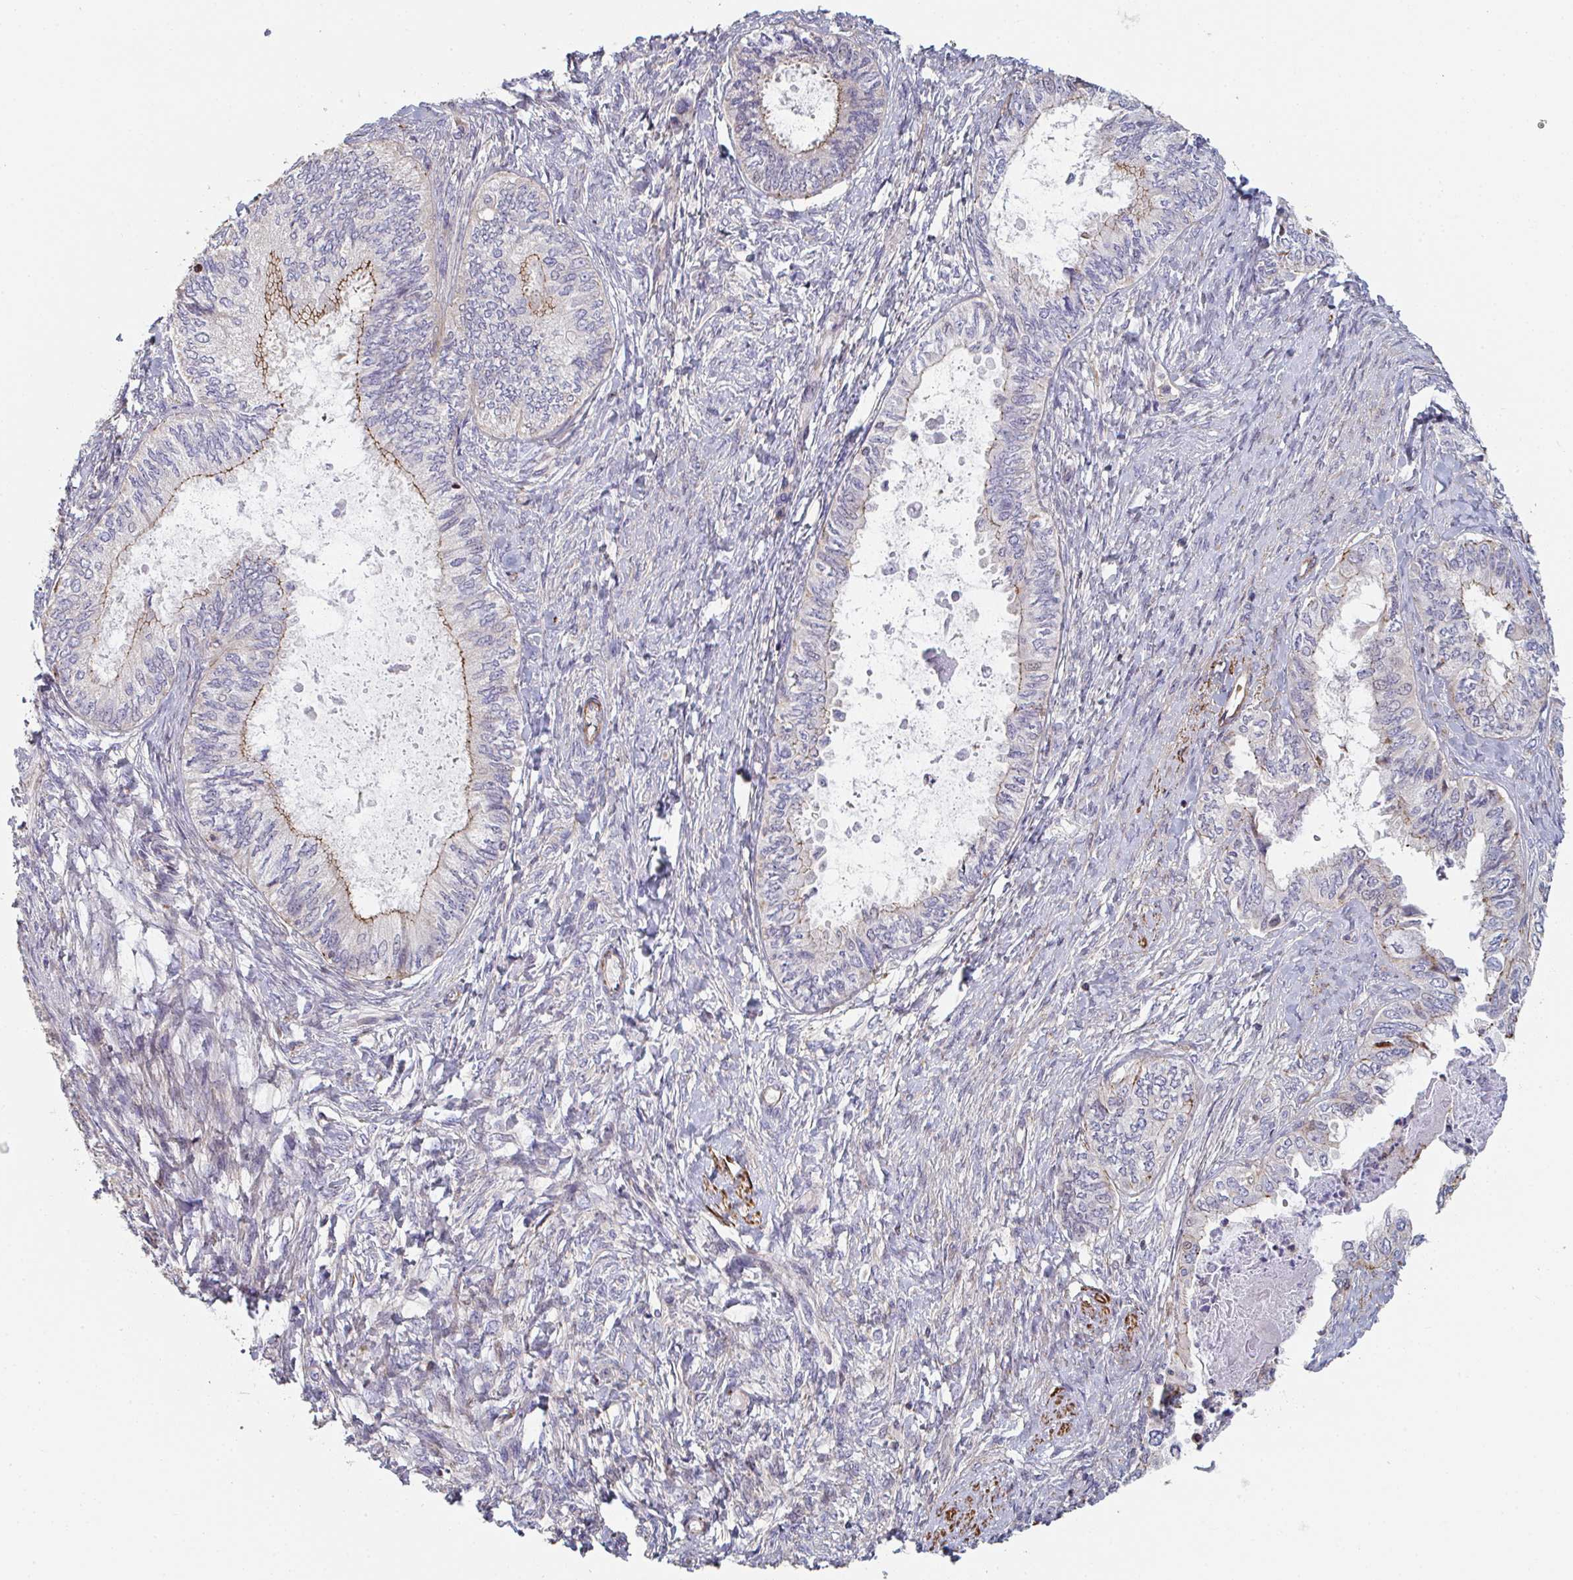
{"staining": {"intensity": "moderate", "quantity": "25%-75%", "location": "cytoplasmic/membranous"}, "tissue": "ovarian cancer", "cell_type": "Tumor cells", "image_type": "cancer", "snomed": [{"axis": "morphology", "description": "Carcinoma, endometroid"}, {"axis": "topography", "description": "Ovary"}], "caption": "Moderate cytoplasmic/membranous expression is identified in approximately 25%-75% of tumor cells in endometroid carcinoma (ovarian).", "gene": "FZD2", "patient": {"sex": "female", "age": 70}}